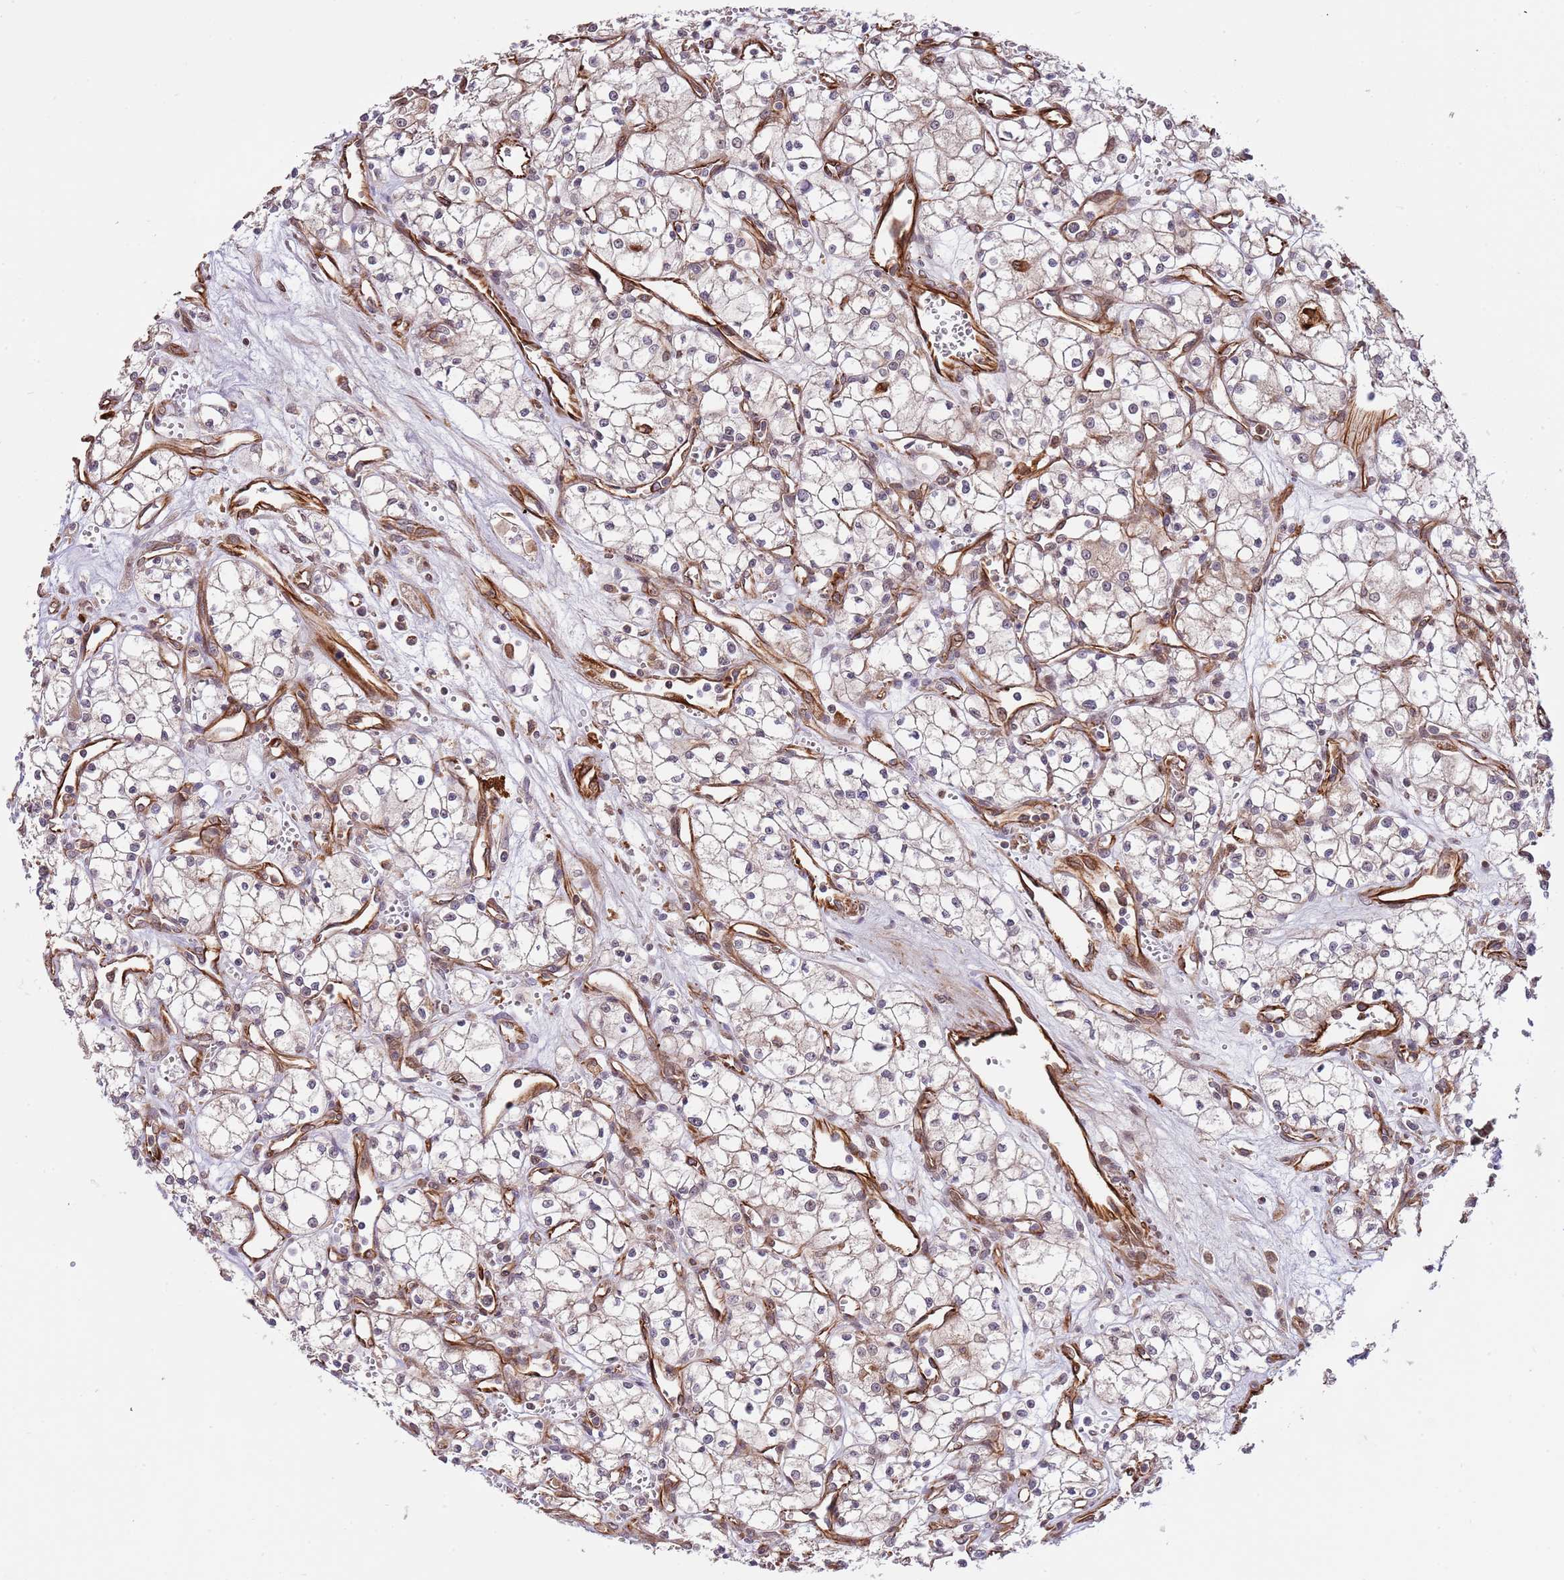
{"staining": {"intensity": "weak", "quantity": ">75%", "location": "cytoplasmic/membranous"}, "tissue": "renal cancer", "cell_type": "Tumor cells", "image_type": "cancer", "snomed": [{"axis": "morphology", "description": "Adenocarcinoma, NOS"}, {"axis": "topography", "description": "Kidney"}], "caption": "A high-resolution micrograph shows immunohistochemistry (IHC) staining of adenocarcinoma (renal), which reveals weak cytoplasmic/membranous expression in approximately >75% of tumor cells.", "gene": "NEK3", "patient": {"sex": "male", "age": 59}}